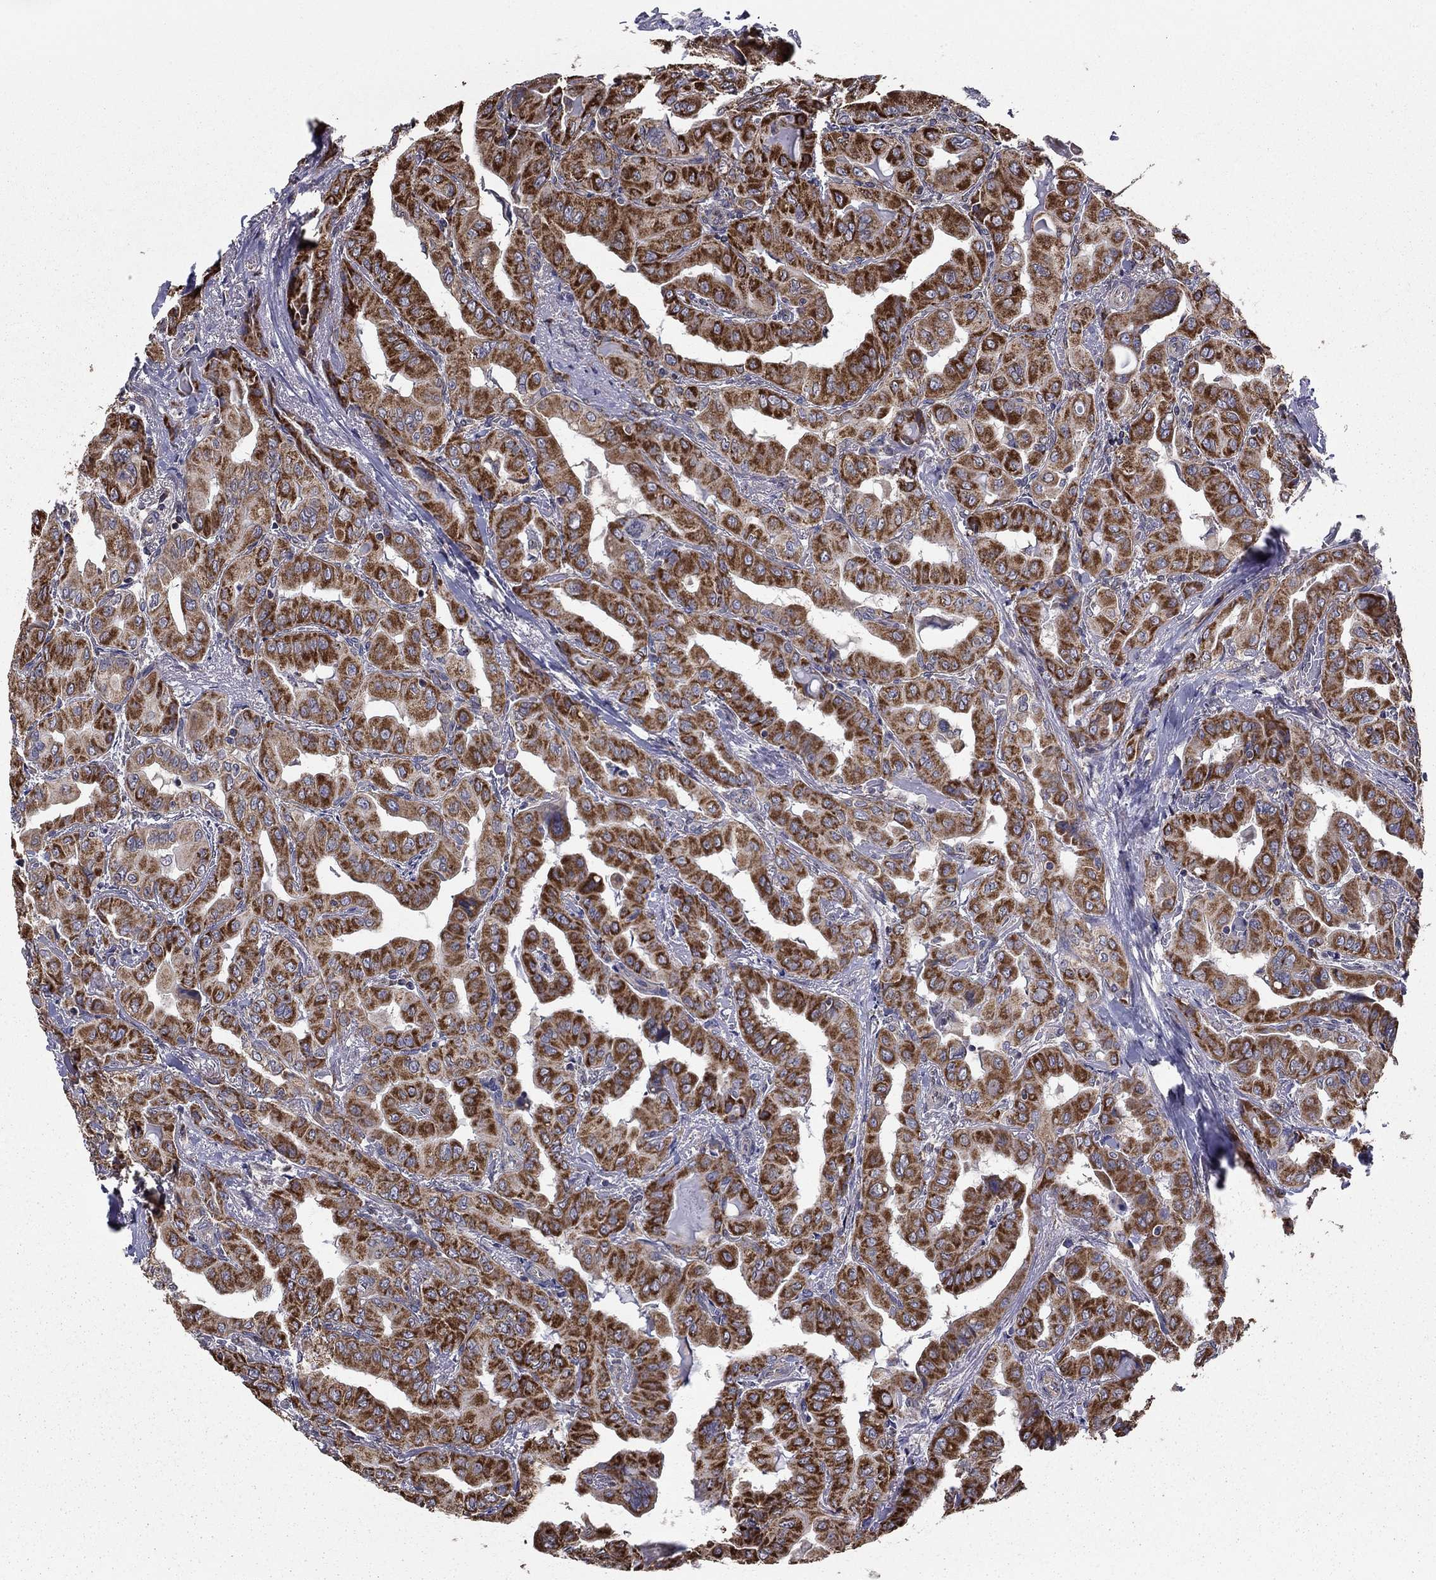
{"staining": {"intensity": "strong", "quantity": ">75%", "location": "cytoplasmic/membranous"}, "tissue": "thyroid cancer", "cell_type": "Tumor cells", "image_type": "cancer", "snomed": [{"axis": "morphology", "description": "Normal tissue, NOS"}, {"axis": "morphology", "description": "Papillary adenocarcinoma, NOS"}, {"axis": "topography", "description": "Thyroid gland"}], "caption": "This image exhibits immunohistochemistry (IHC) staining of thyroid papillary adenocarcinoma, with high strong cytoplasmic/membranous positivity in approximately >75% of tumor cells.", "gene": "NKIRAS1", "patient": {"sex": "female", "age": 66}}